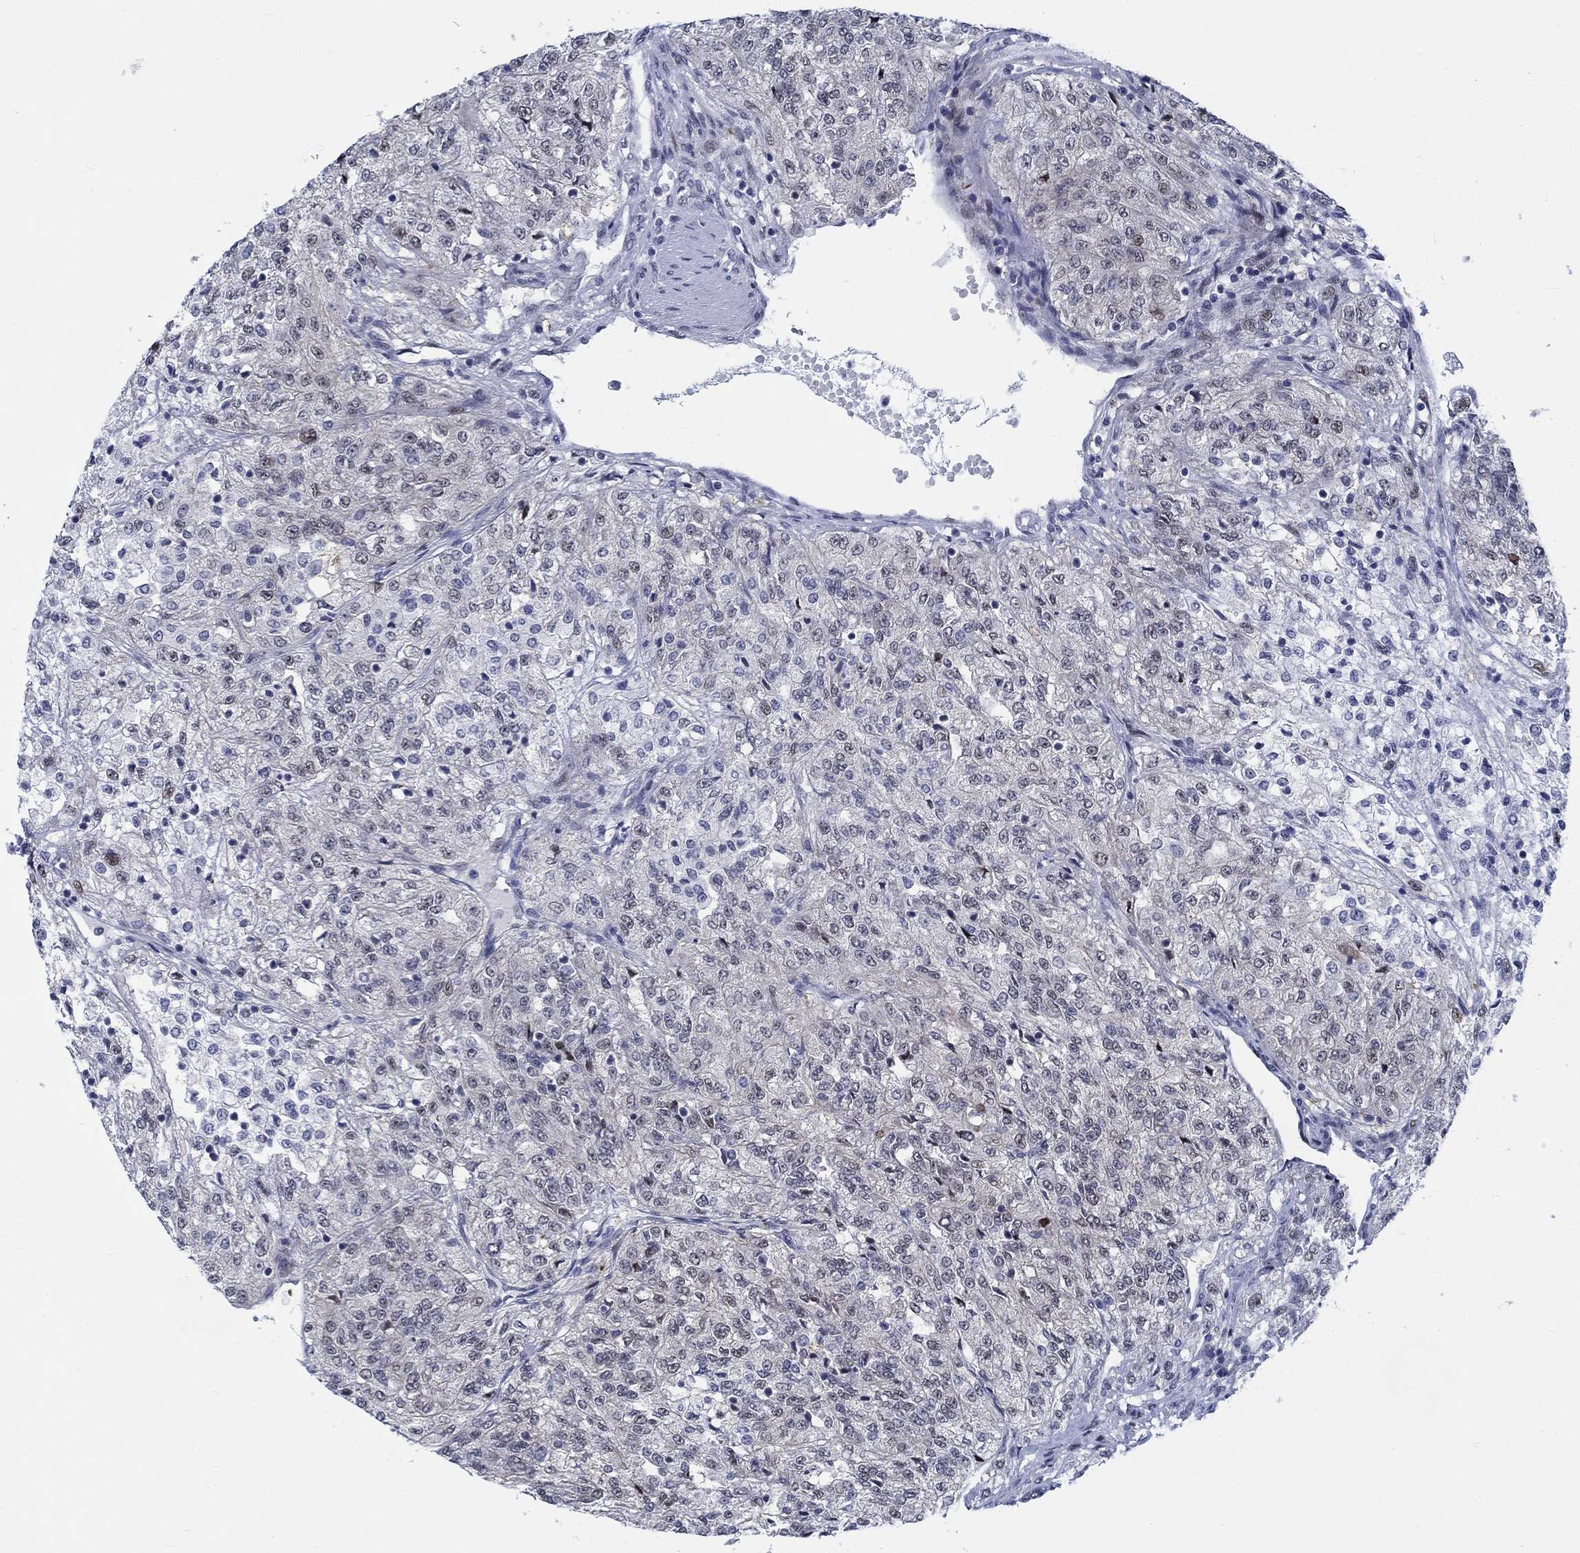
{"staining": {"intensity": "negative", "quantity": "none", "location": "none"}, "tissue": "renal cancer", "cell_type": "Tumor cells", "image_type": "cancer", "snomed": [{"axis": "morphology", "description": "Adenocarcinoma, NOS"}, {"axis": "topography", "description": "Kidney"}], "caption": "Immunohistochemistry (IHC) micrograph of human adenocarcinoma (renal) stained for a protein (brown), which displays no expression in tumor cells. The staining was performed using DAB (3,3'-diaminobenzidine) to visualize the protein expression in brown, while the nuclei were stained in blue with hematoxylin (Magnification: 20x).", "gene": "NEU3", "patient": {"sex": "female", "age": 63}}